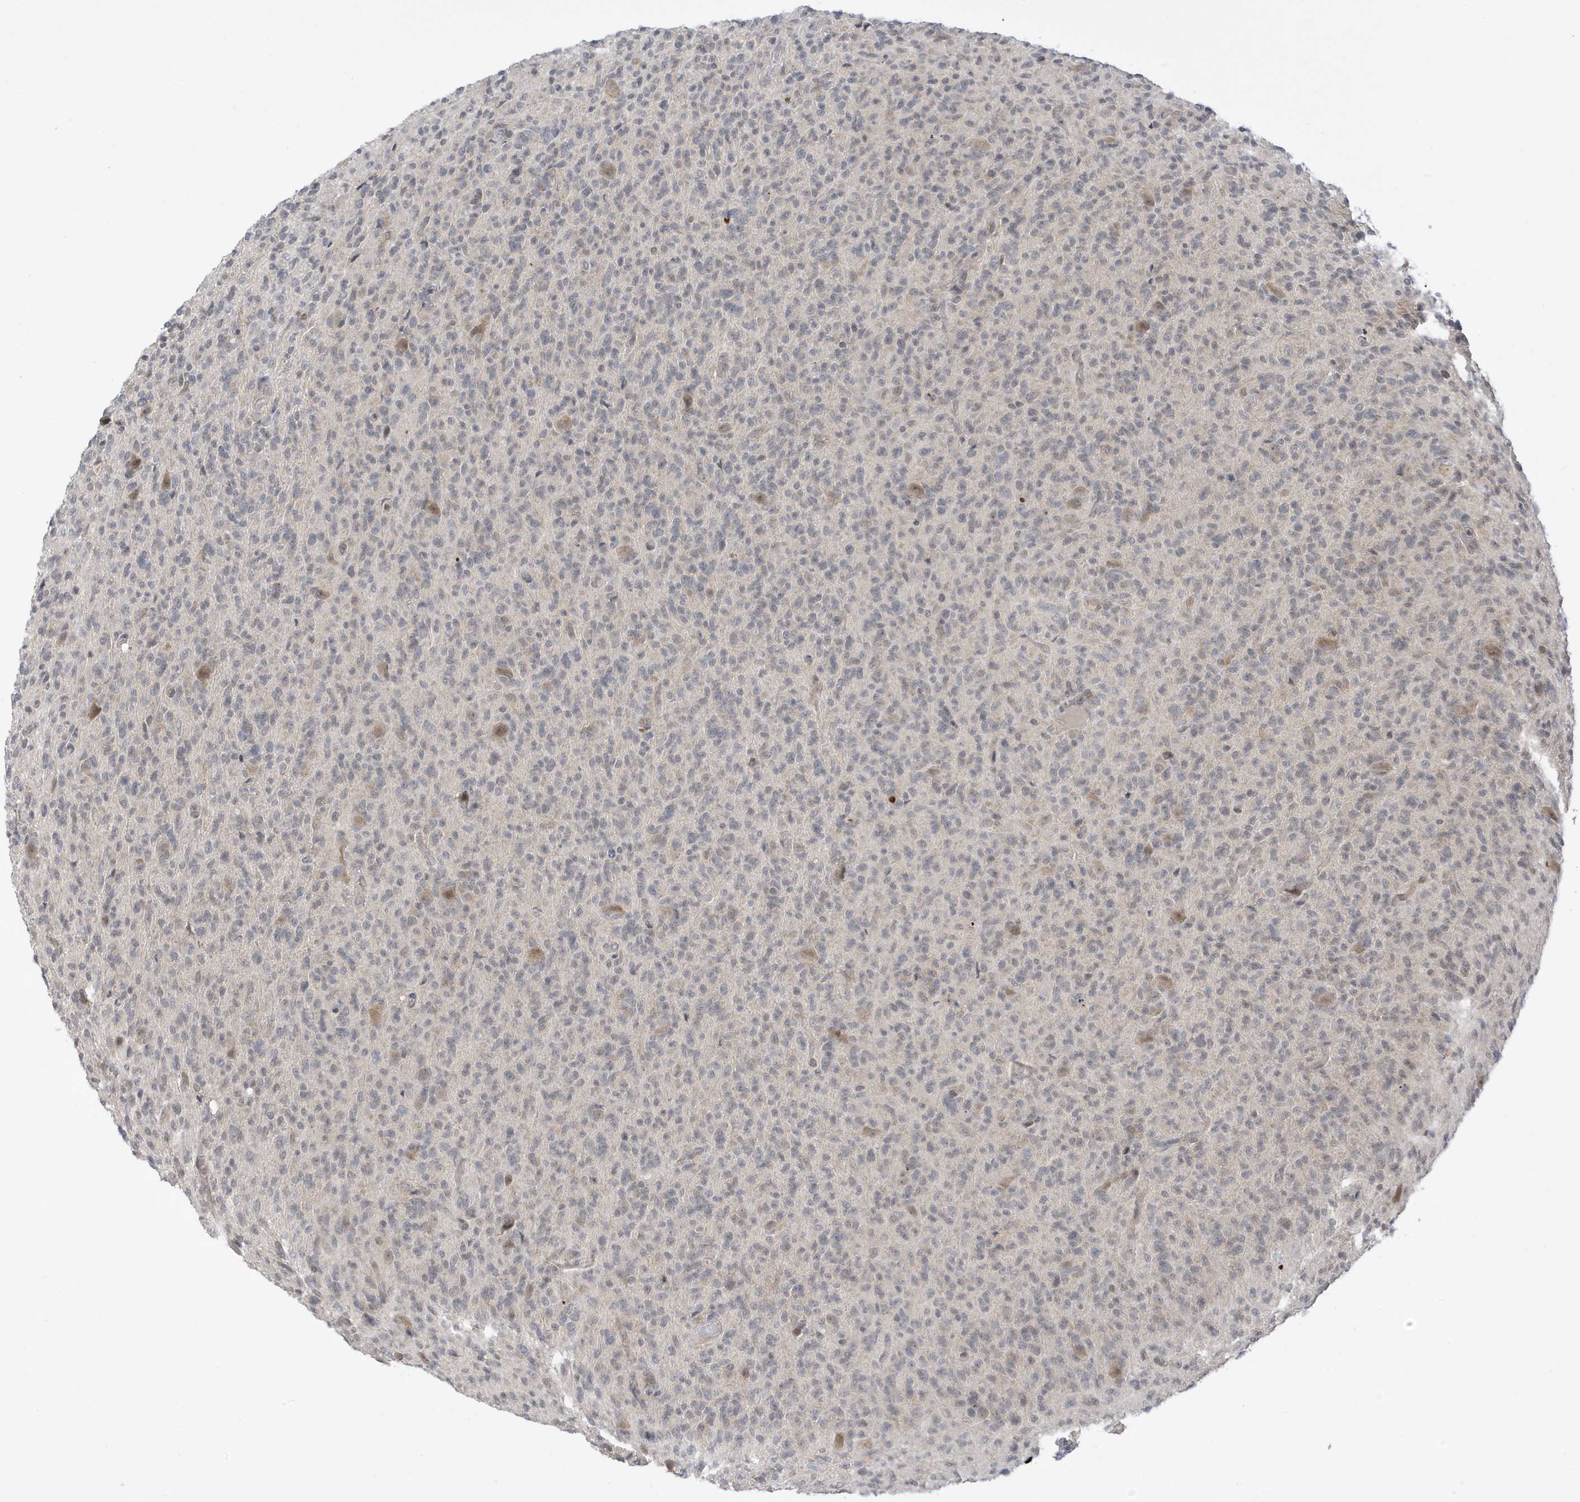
{"staining": {"intensity": "weak", "quantity": "25%-75%", "location": "nuclear"}, "tissue": "glioma", "cell_type": "Tumor cells", "image_type": "cancer", "snomed": [{"axis": "morphology", "description": "Glioma, malignant, High grade"}, {"axis": "topography", "description": "Brain"}], "caption": "High-power microscopy captured an immunohistochemistry (IHC) image of glioma, revealing weak nuclear expression in about 25%-75% of tumor cells.", "gene": "TAB3", "patient": {"sex": "female", "age": 57}}